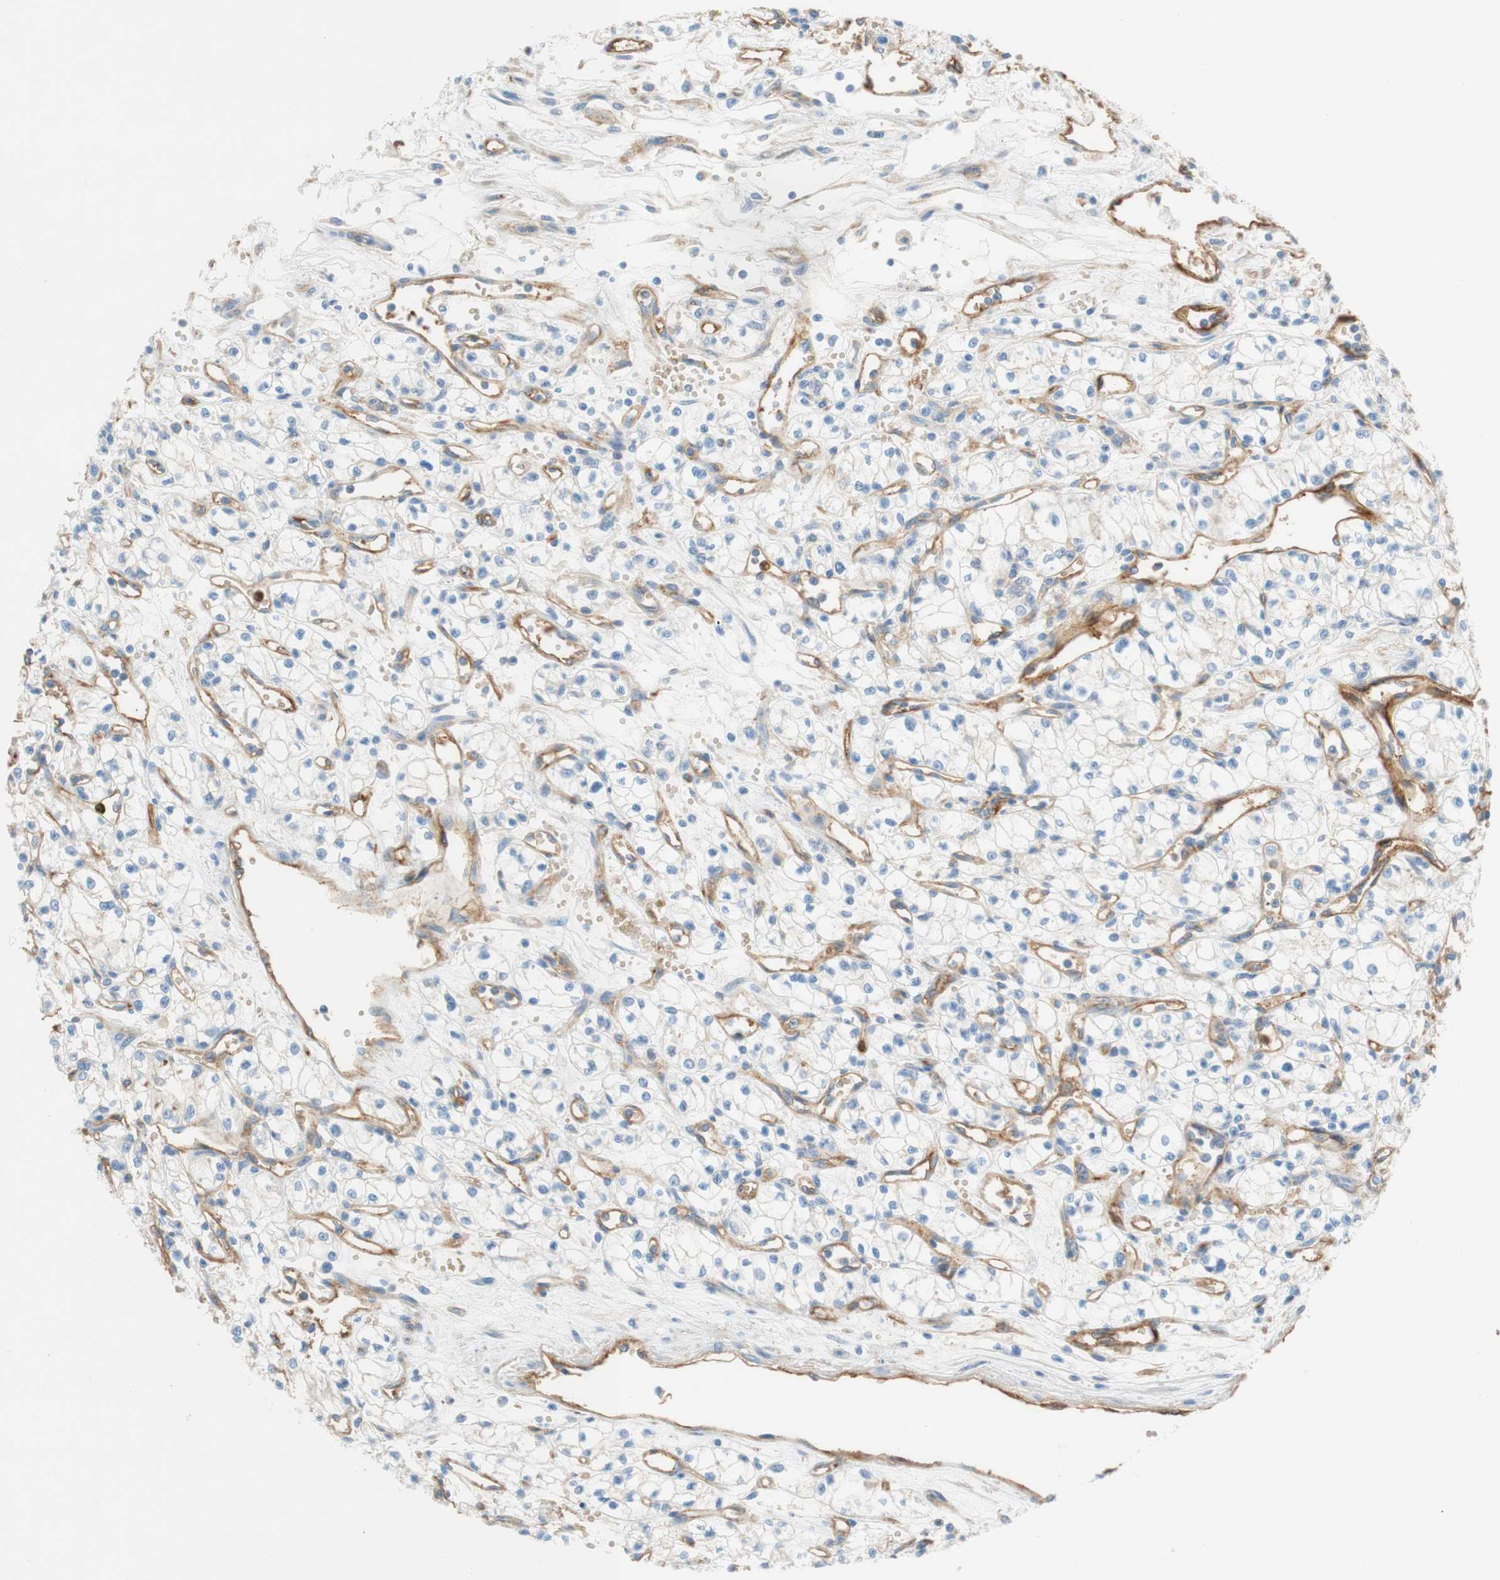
{"staining": {"intensity": "weak", "quantity": "<25%", "location": "cytoplasmic/membranous"}, "tissue": "renal cancer", "cell_type": "Tumor cells", "image_type": "cancer", "snomed": [{"axis": "morphology", "description": "Normal tissue, NOS"}, {"axis": "morphology", "description": "Adenocarcinoma, NOS"}, {"axis": "topography", "description": "Kidney"}], "caption": "Immunohistochemistry of renal cancer (adenocarcinoma) exhibits no positivity in tumor cells.", "gene": "STOM", "patient": {"sex": "male", "age": 59}}